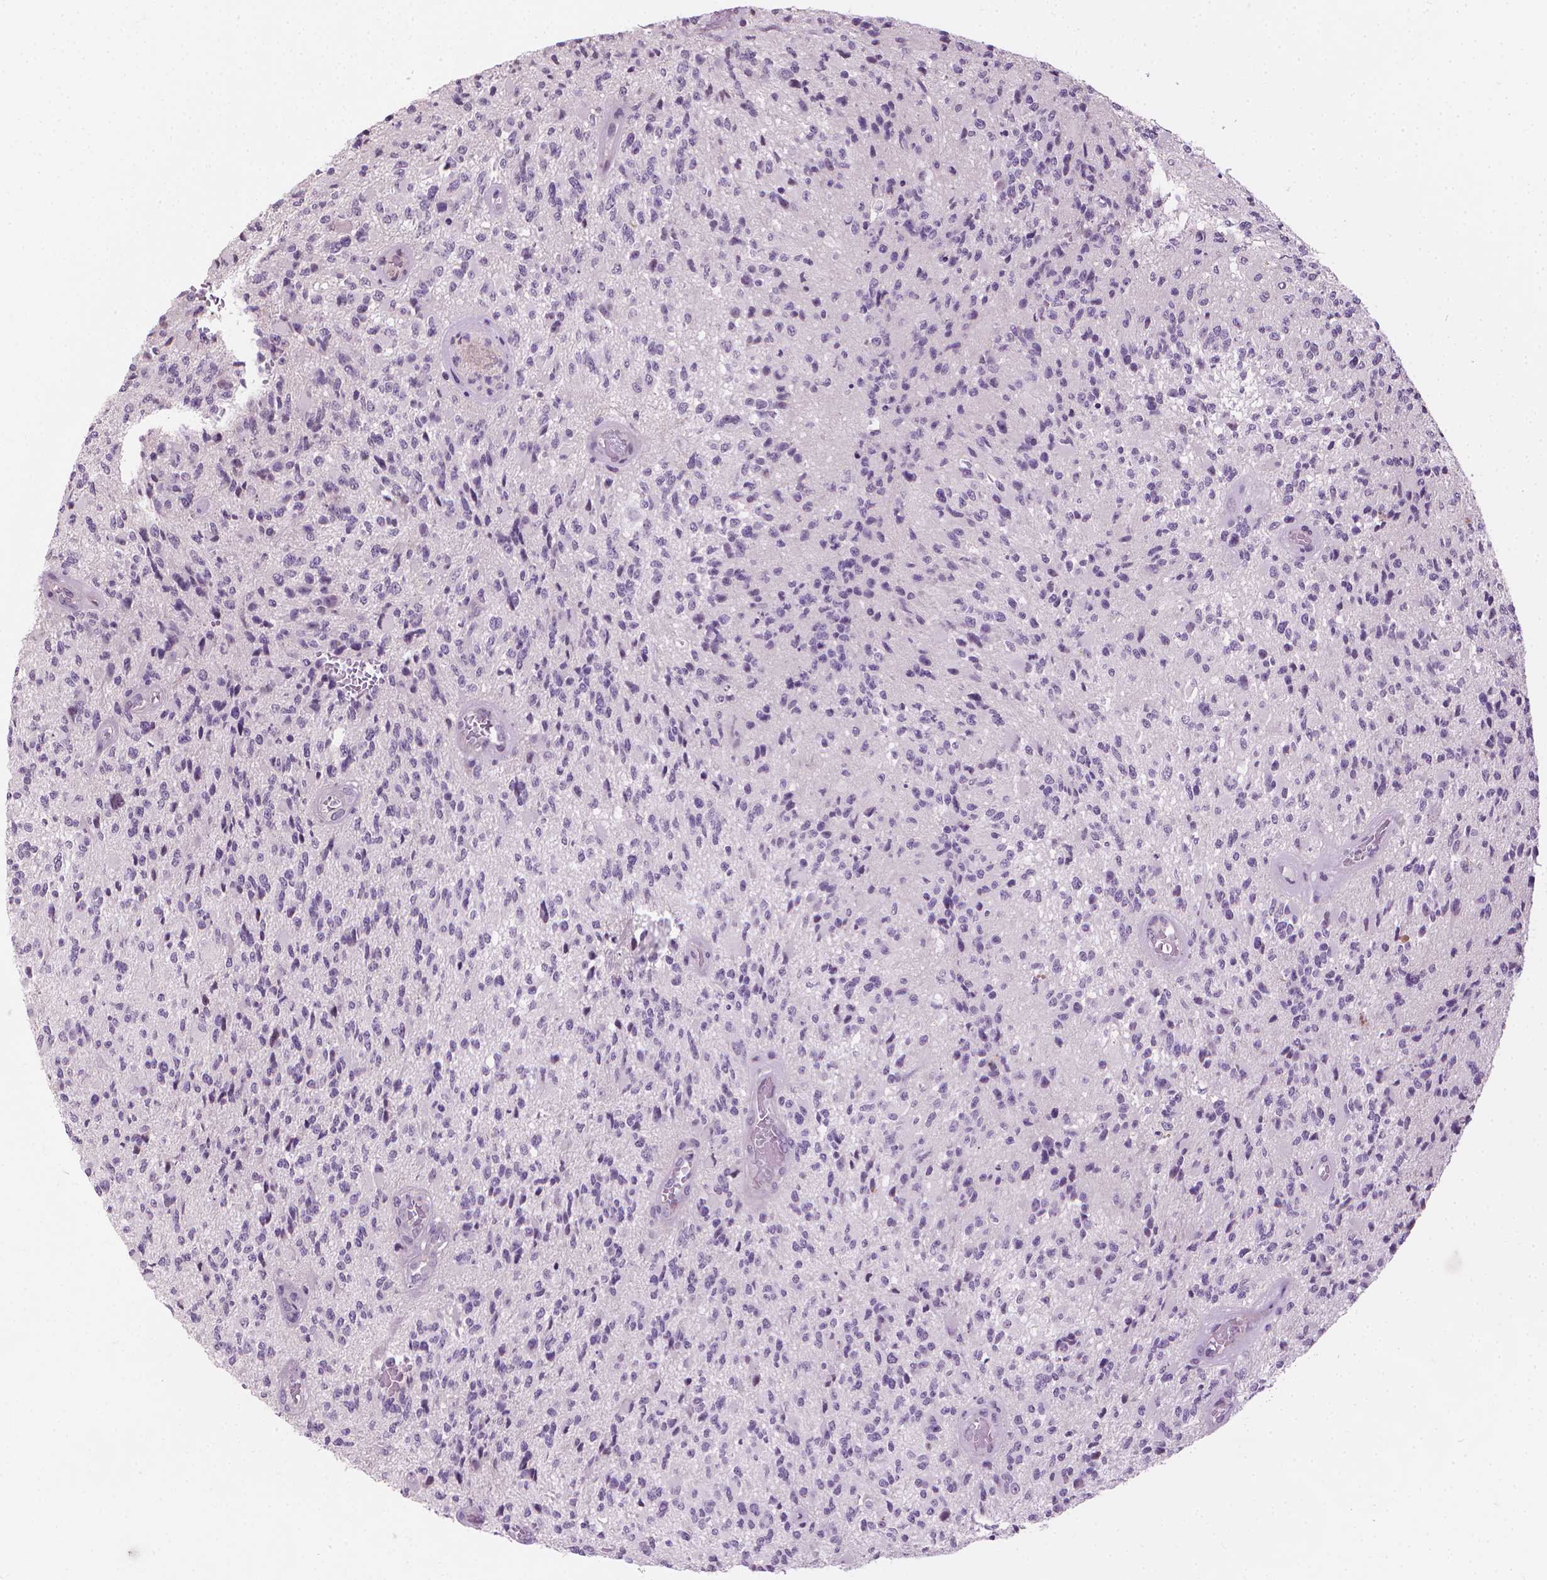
{"staining": {"intensity": "negative", "quantity": "none", "location": "none"}, "tissue": "glioma", "cell_type": "Tumor cells", "image_type": "cancer", "snomed": [{"axis": "morphology", "description": "Glioma, malignant, High grade"}, {"axis": "topography", "description": "Brain"}], "caption": "Protein analysis of glioma shows no significant positivity in tumor cells.", "gene": "SAXO2", "patient": {"sex": "female", "age": 63}}